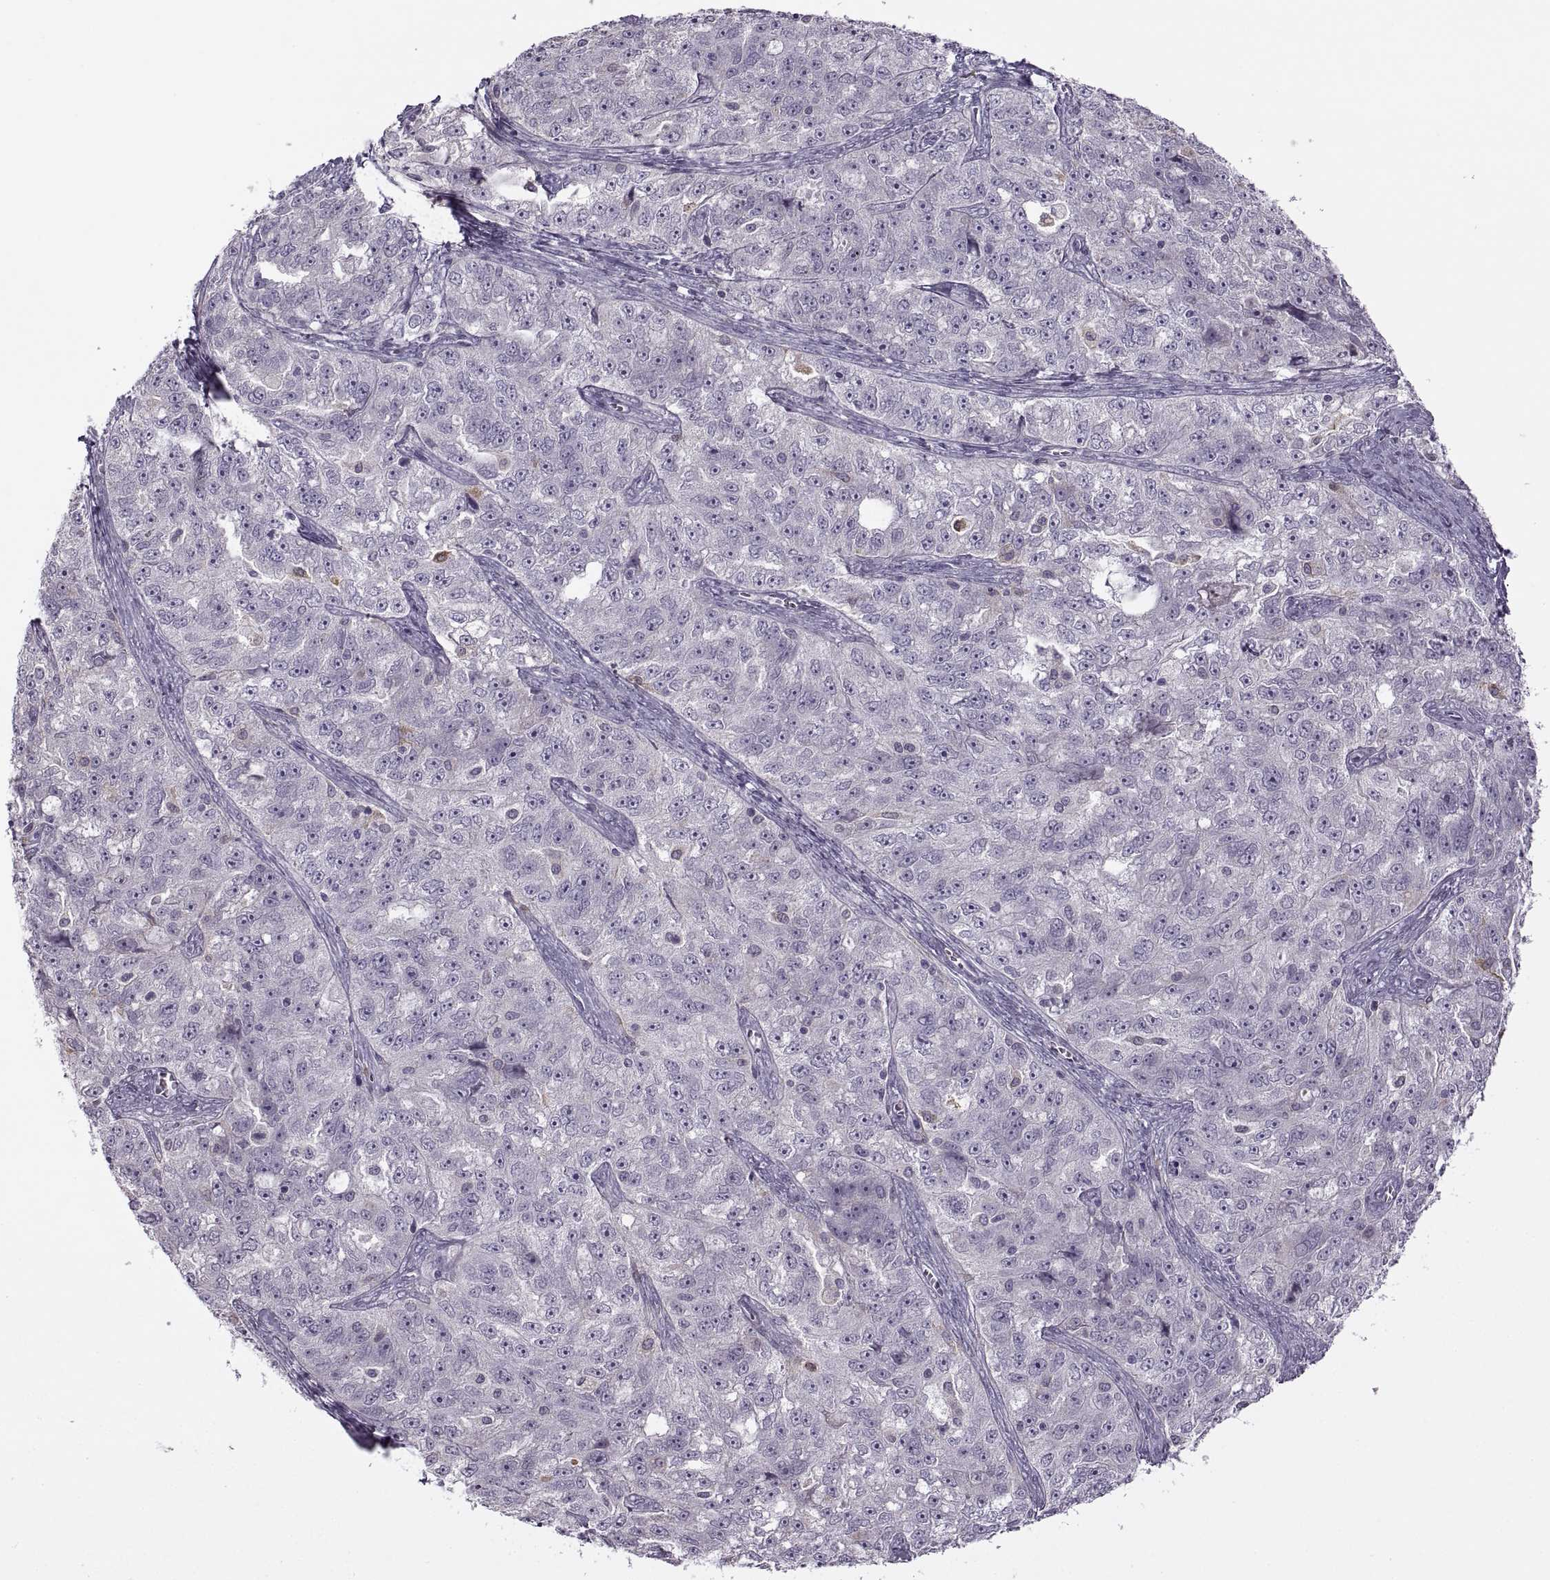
{"staining": {"intensity": "negative", "quantity": "none", "location": "none"}, "tissue": "ovarian cancer", "cell_type": "Tumor cells", "image_type": "cancer", "snomed": [{"axis": "morphology", "description": "Cystadenocarcinoma, serous, NOS"}, {"axis": "topography", "description": "Ovary"}], "caption": "High magnification brightfield microscopy of serous cystadenocarcinoma (ovarian) stained with DAB (brown) and counterstained with hematoxylin (blue): tumor cells show no significant positivity. (DAB immunohistochemistry (IHC) visualized using brightfield microscopy, high magnification).", "gene": "H2AP", "patient": {"sex": "female", "age": 51}}